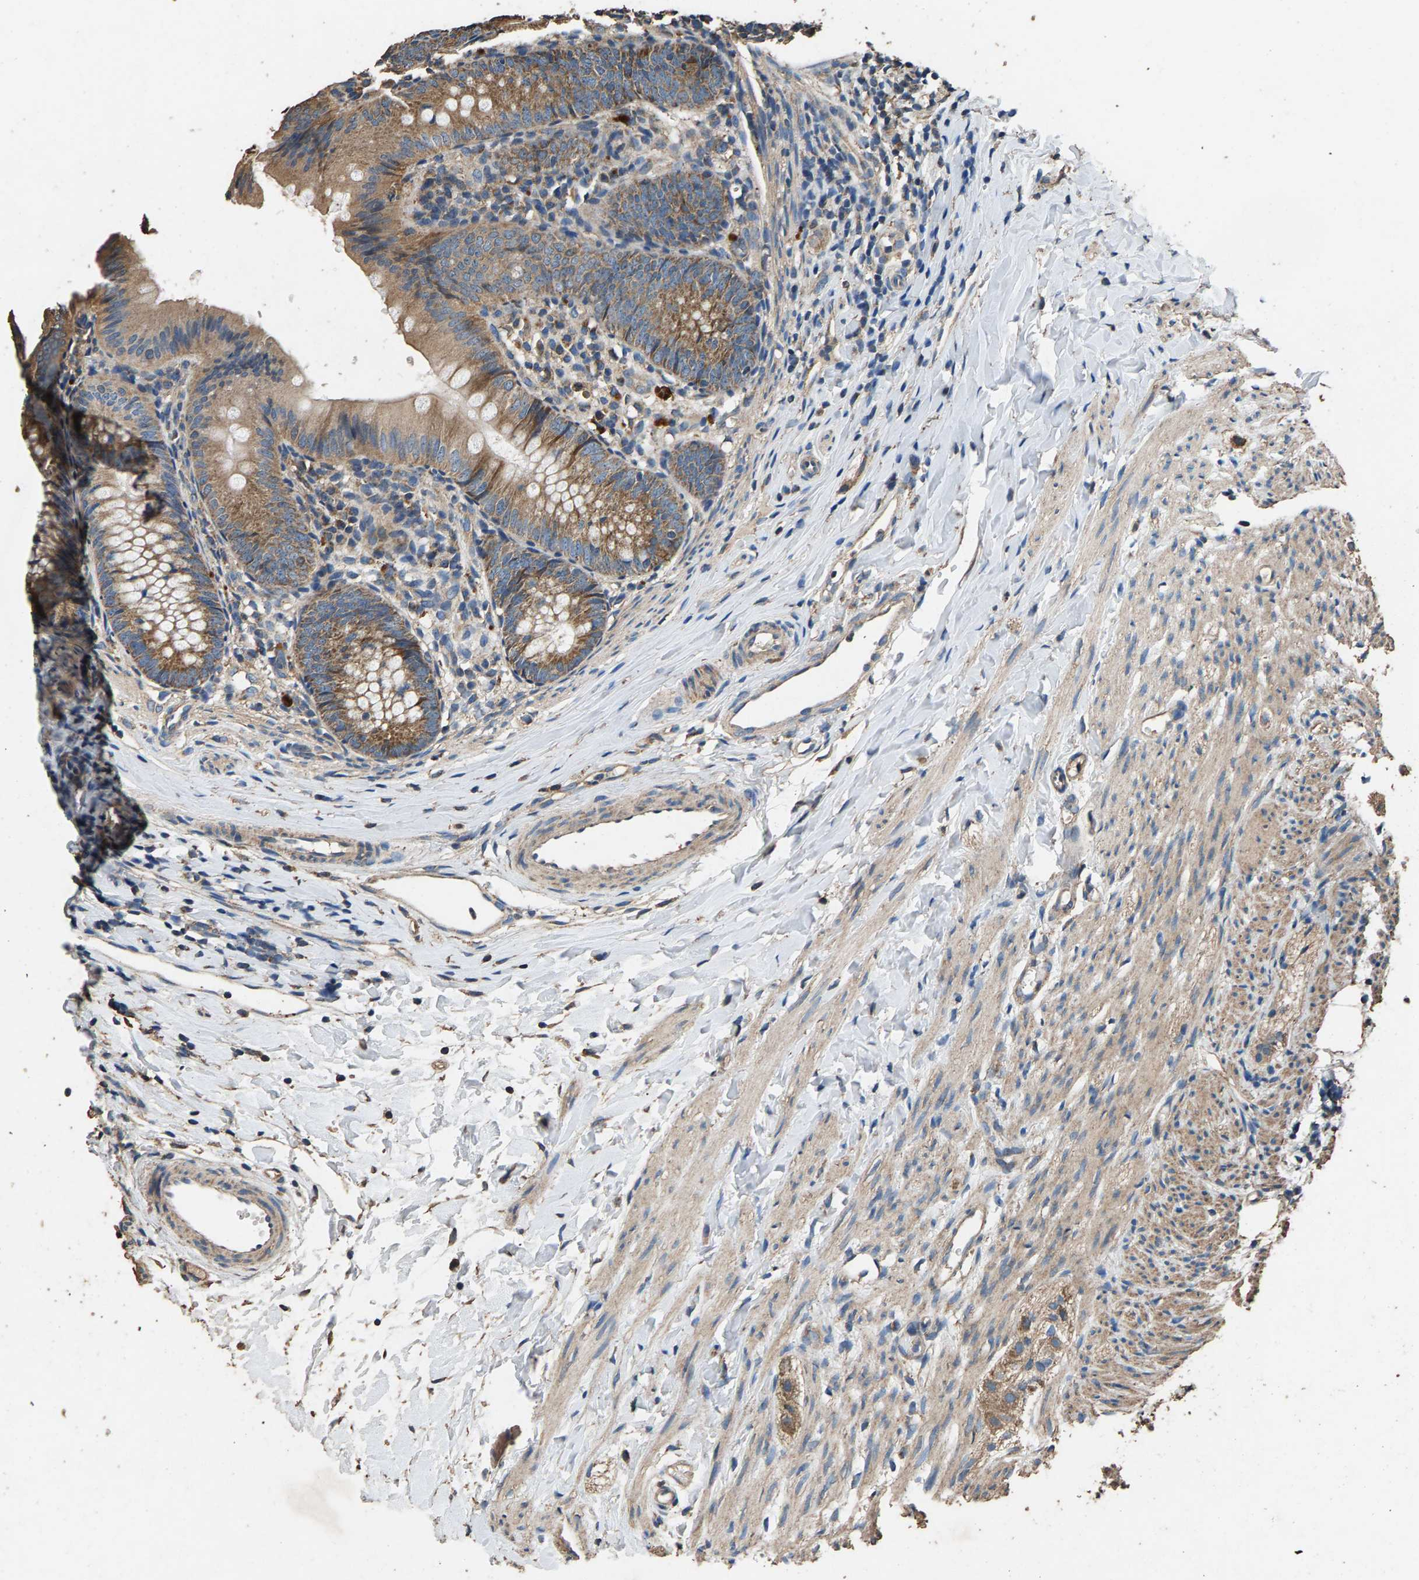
{"staining": {"intensity": "moderate", "quantity": ">75%", "location": "cytoplasmic/membranous"}, "tissue": "appendix", "cell_type": "Glandular cells", "image_type": "normal", "snomed": [{"axis": "morphology", "description": "Normal tissue, NOS"}, {"axis": "topography", "description": "Appendix"}], "caption": "Immunohistochemical staining of benign appendix exhibits >75% levels of moderate cytoplasmic/membranous protein expression in approximately >75% of glandular cells. The staining is performed using DAB (3,3'-diaminobenzidine) brown chromogen to label protein expression. The nuclei are counter-stained blue using hematoxylin.", "gene": "MRPL27", "patient": {"sex": "male", "age": 1}}